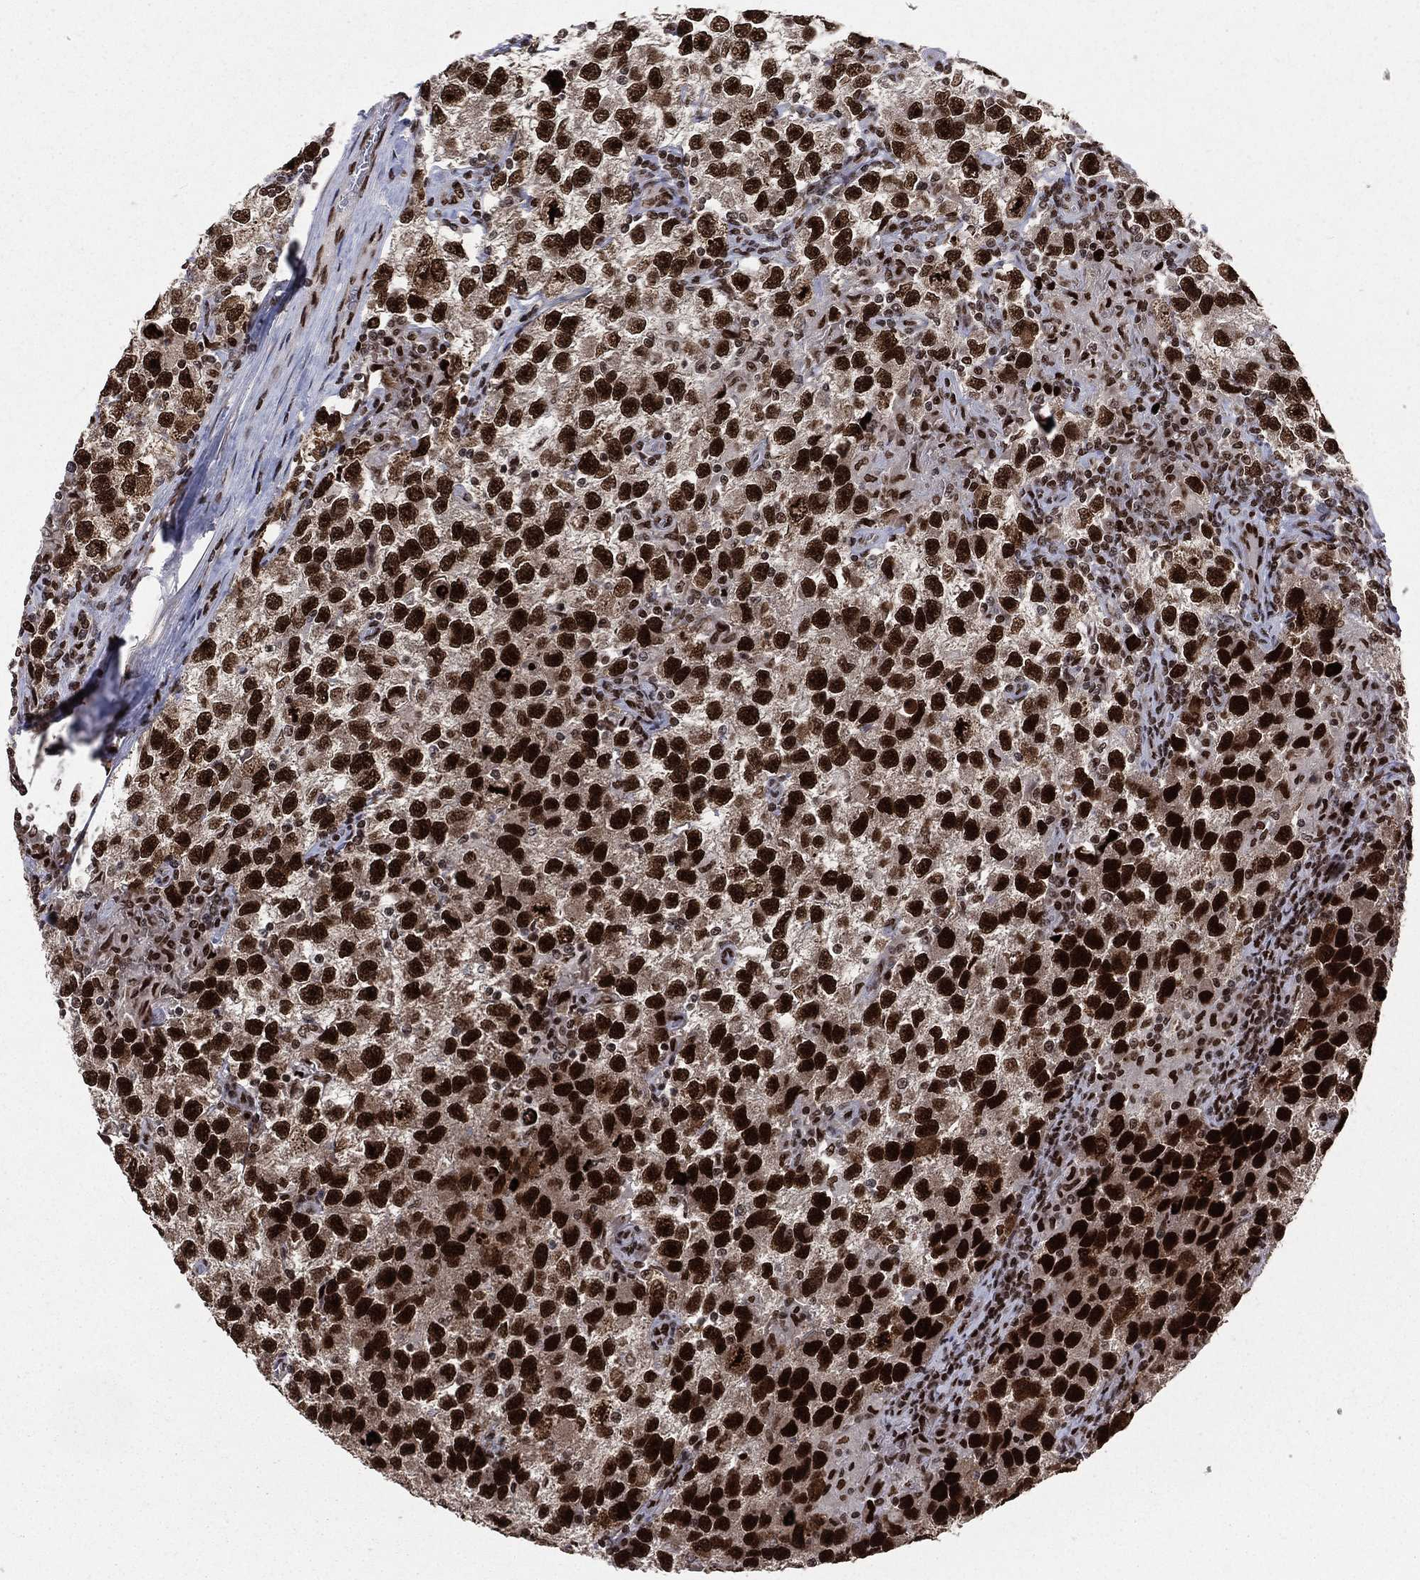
{"staining": {"intensity": "strong", "quantity": ">75%", "location": "nuclear"}, "tissue": "testis cancer", "cell_type": "Tumor cells", "image_type": "cancer", "snomed": [{"axis": "morphology", "description": "Seminoma, NOS"}, {"axis": "topography", "description": "Testis"}], "caption": "Protein expression analysis of testis cancer (seminoma) reveals strong nuclear expression in approximately >75% of tumor cells.", "gene": "POLB", "patient": {"sex": "male", "age": 26}}